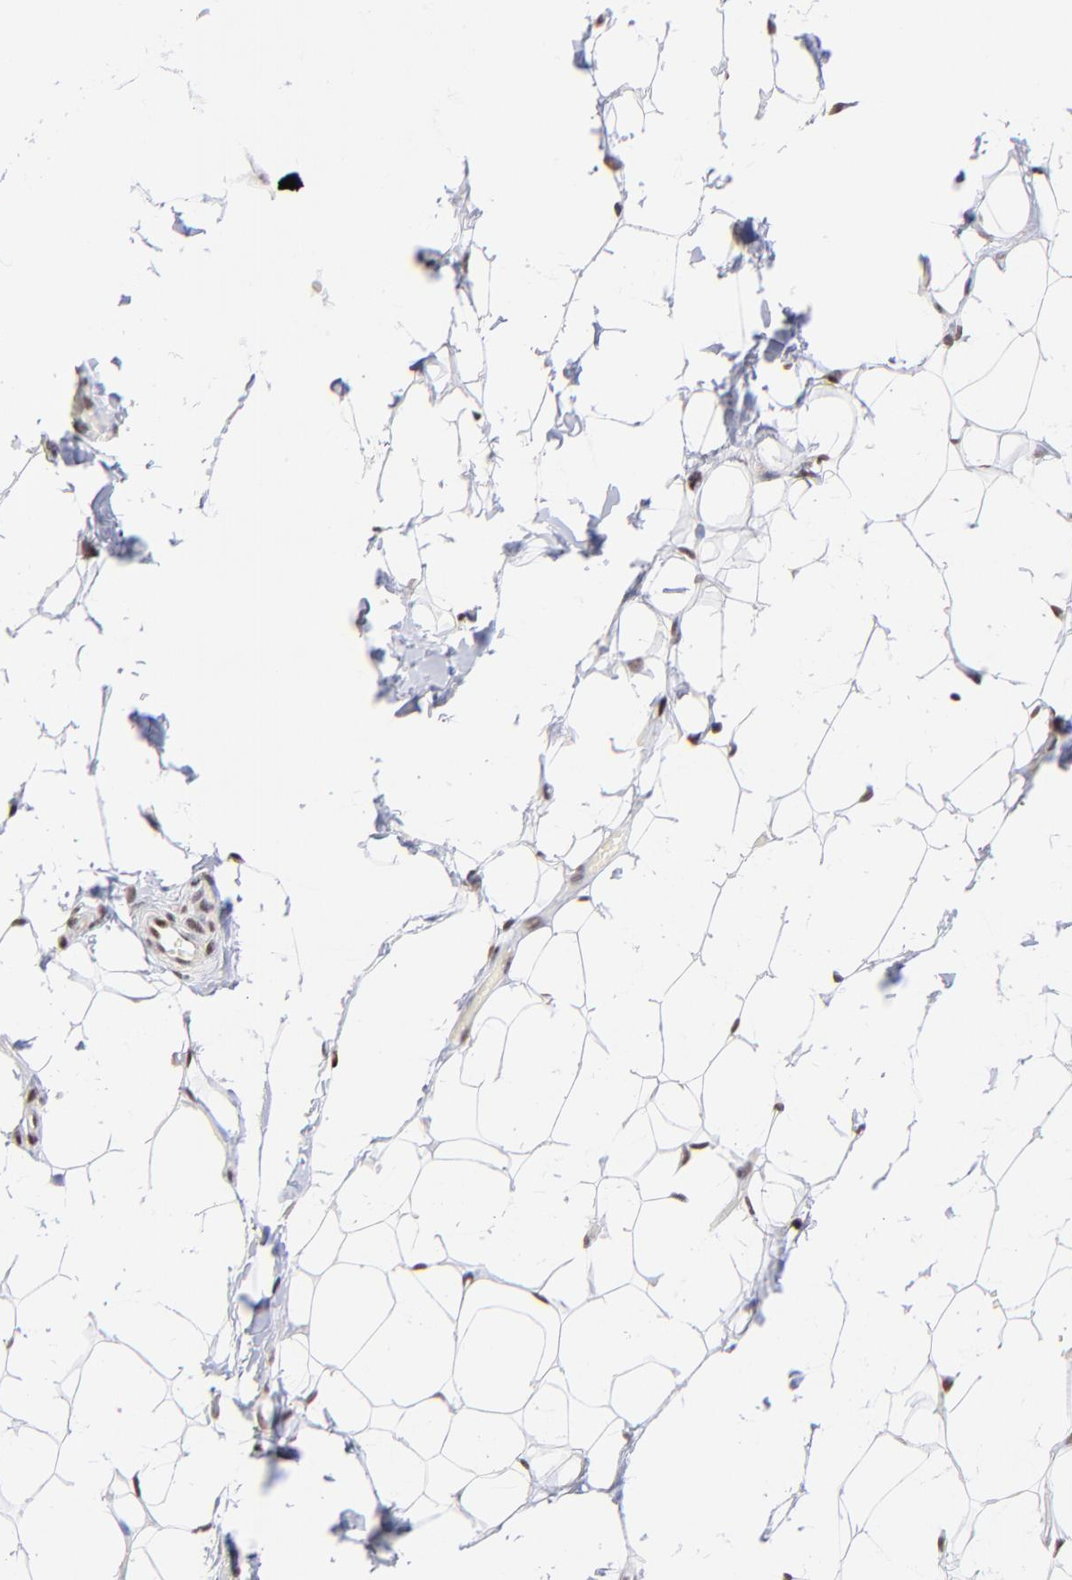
{"staining": {"intensity": "moderate", "quantity": ">75%", "location": "nuclear"}, "tissue": "adipose tissue", "cell_type": "Adipocytes", "image_type": "normal", "snomed": [{"axis": "morphology", "description": "Normal tissue, NOS"}, {"axis": "topography", "description": "Soft tissue"}], "caption": "Protein analysis of benign adipose tissue demonstrates moderate nuclear positivity in about >75% of adipocytes.", "gene": "MIDEAS", "patient": {"sex": "male", "age": 26}}